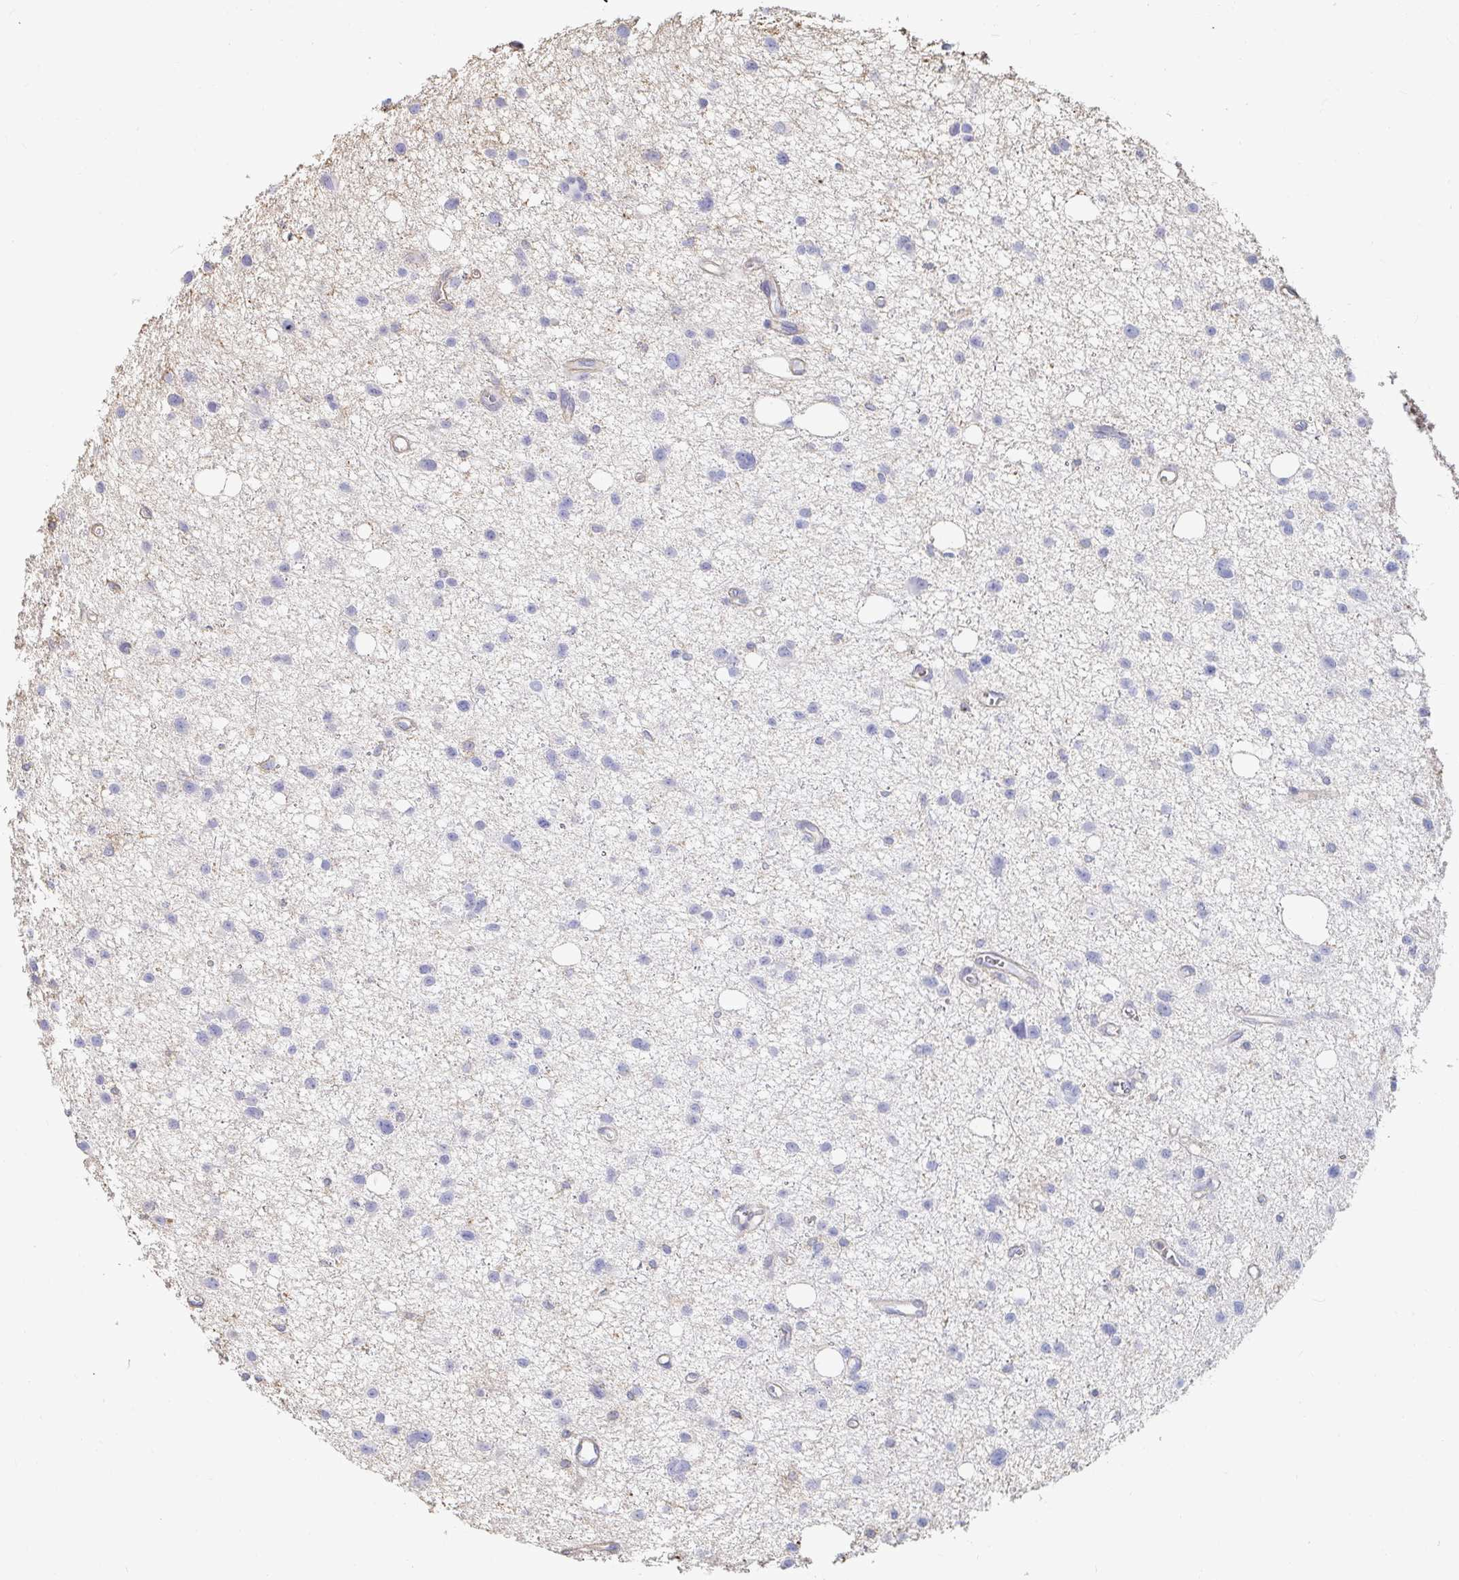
{"staining": {"intensity": "negative", "quantity": "none", "location": "none"}, "tissue": "glioma", "cell_type": "Tumor cells", "image_type": "cancer", "snomed": [{"axis": "morphology", "description": "Glioma, malignant, High grade"}, {"axis": "topography", "description": "Brain"}], "caption": "This is an immunohistochemistry (IHC) image of human glioma. There is no expression in tumor cells.", "gene": "PTPN14", "patient": {"sex": "male", "age": 23}}